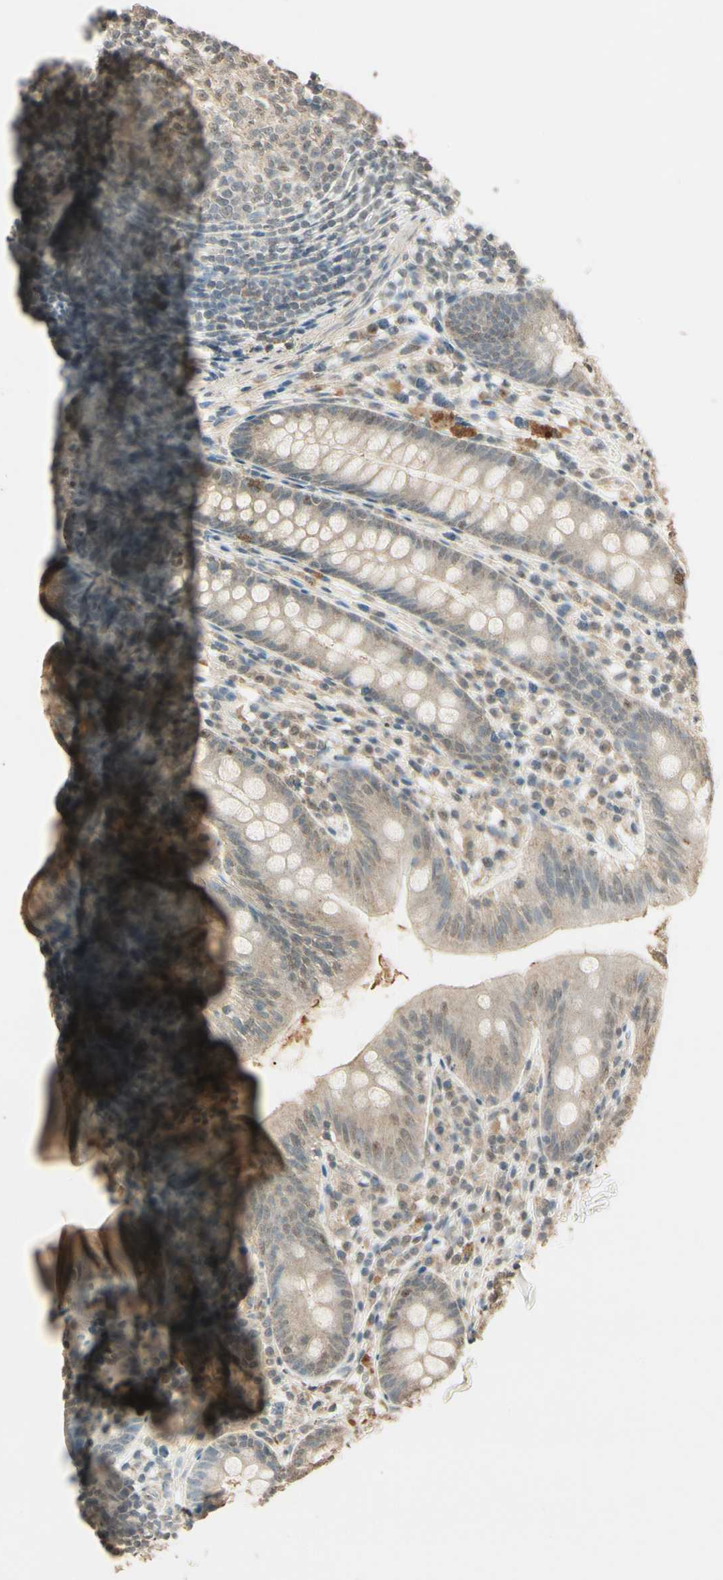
{"staining": {"intensity": "weak", "quantity": ">75%", "location": "cytoplasmic/membranous"}, "tissue": "appendix", "cell_type": "Glandular cells", "image_type": "normal", "snomed": [{"axis": "morphology", "description": "Normal tissue, NOS"}, {"axis": "topography", "description": "Appendix"}], "caption": "Protein expression analysis of unremarkable human appendix reveals weak cytoplasmic/membranous expression in approximately >75% of glandular cells.", "gene": "SGCA", "patient": {"sex": "male", "age": 52}}